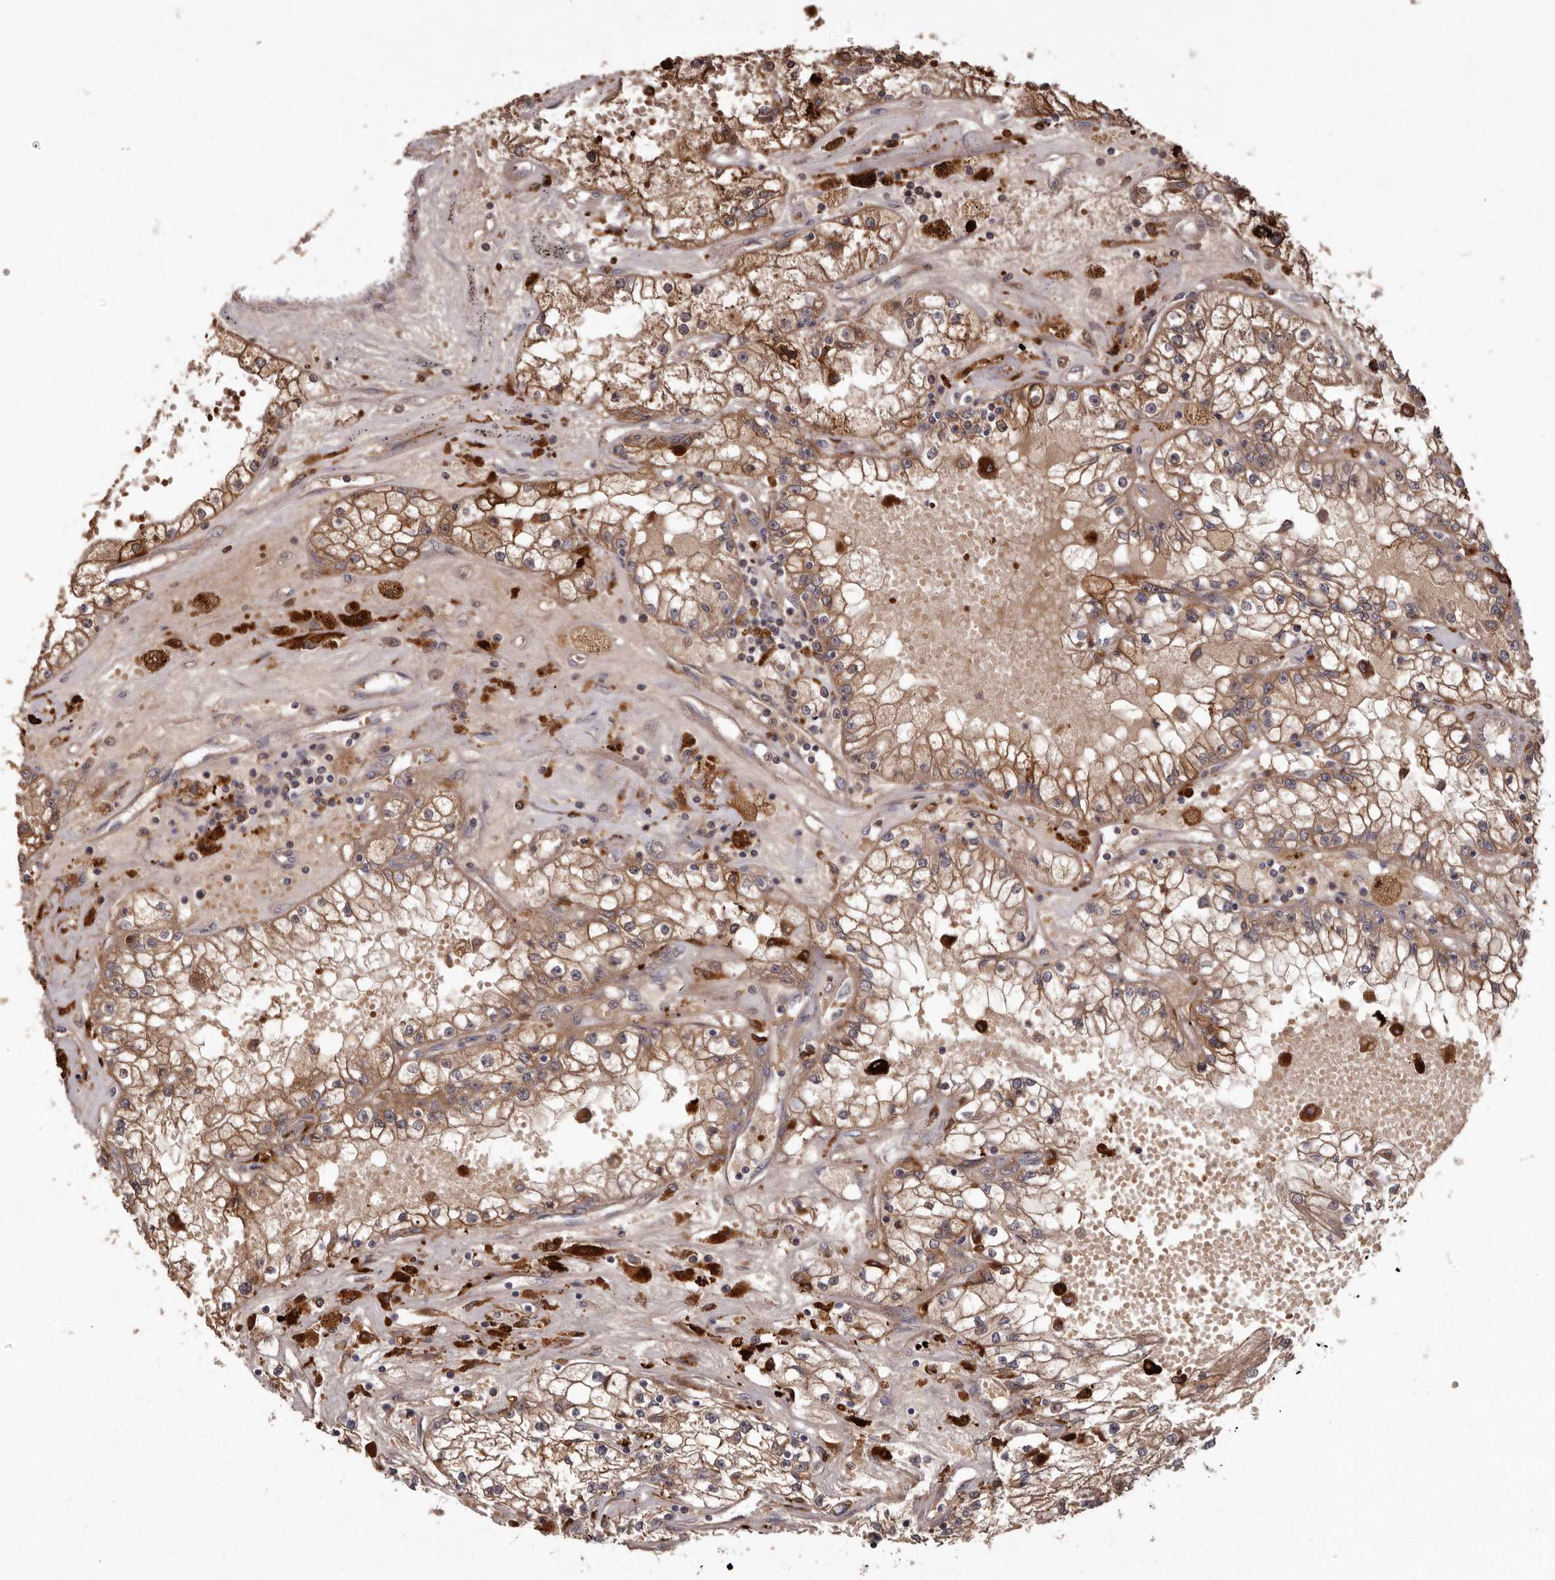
{"staining": {"intensity": "moderate", "quantity": ">75%", "location": "cytoplasmic/membranous"}, "tissue": "renal cancer", "cell_type": "Tumor cells", "image_type": "cancer", "snomed": [{"axis": "morphology", "description": "Adenocarcinoma, NOS"}, {"axis": "topography", "description": "Kidney"}], "caption": "Protein expression analysis of human adenocarcinoma (renal) reveals moderate cytoplasmic/membranous expression in about >75% of tumor cells. The staining was performed using DAB, with brown indicating positive protein expression. Nuclei are stained blue with hematoxylin.", "gene": "GOT1L1", "patient": {"sex": "male", "age": 56}}